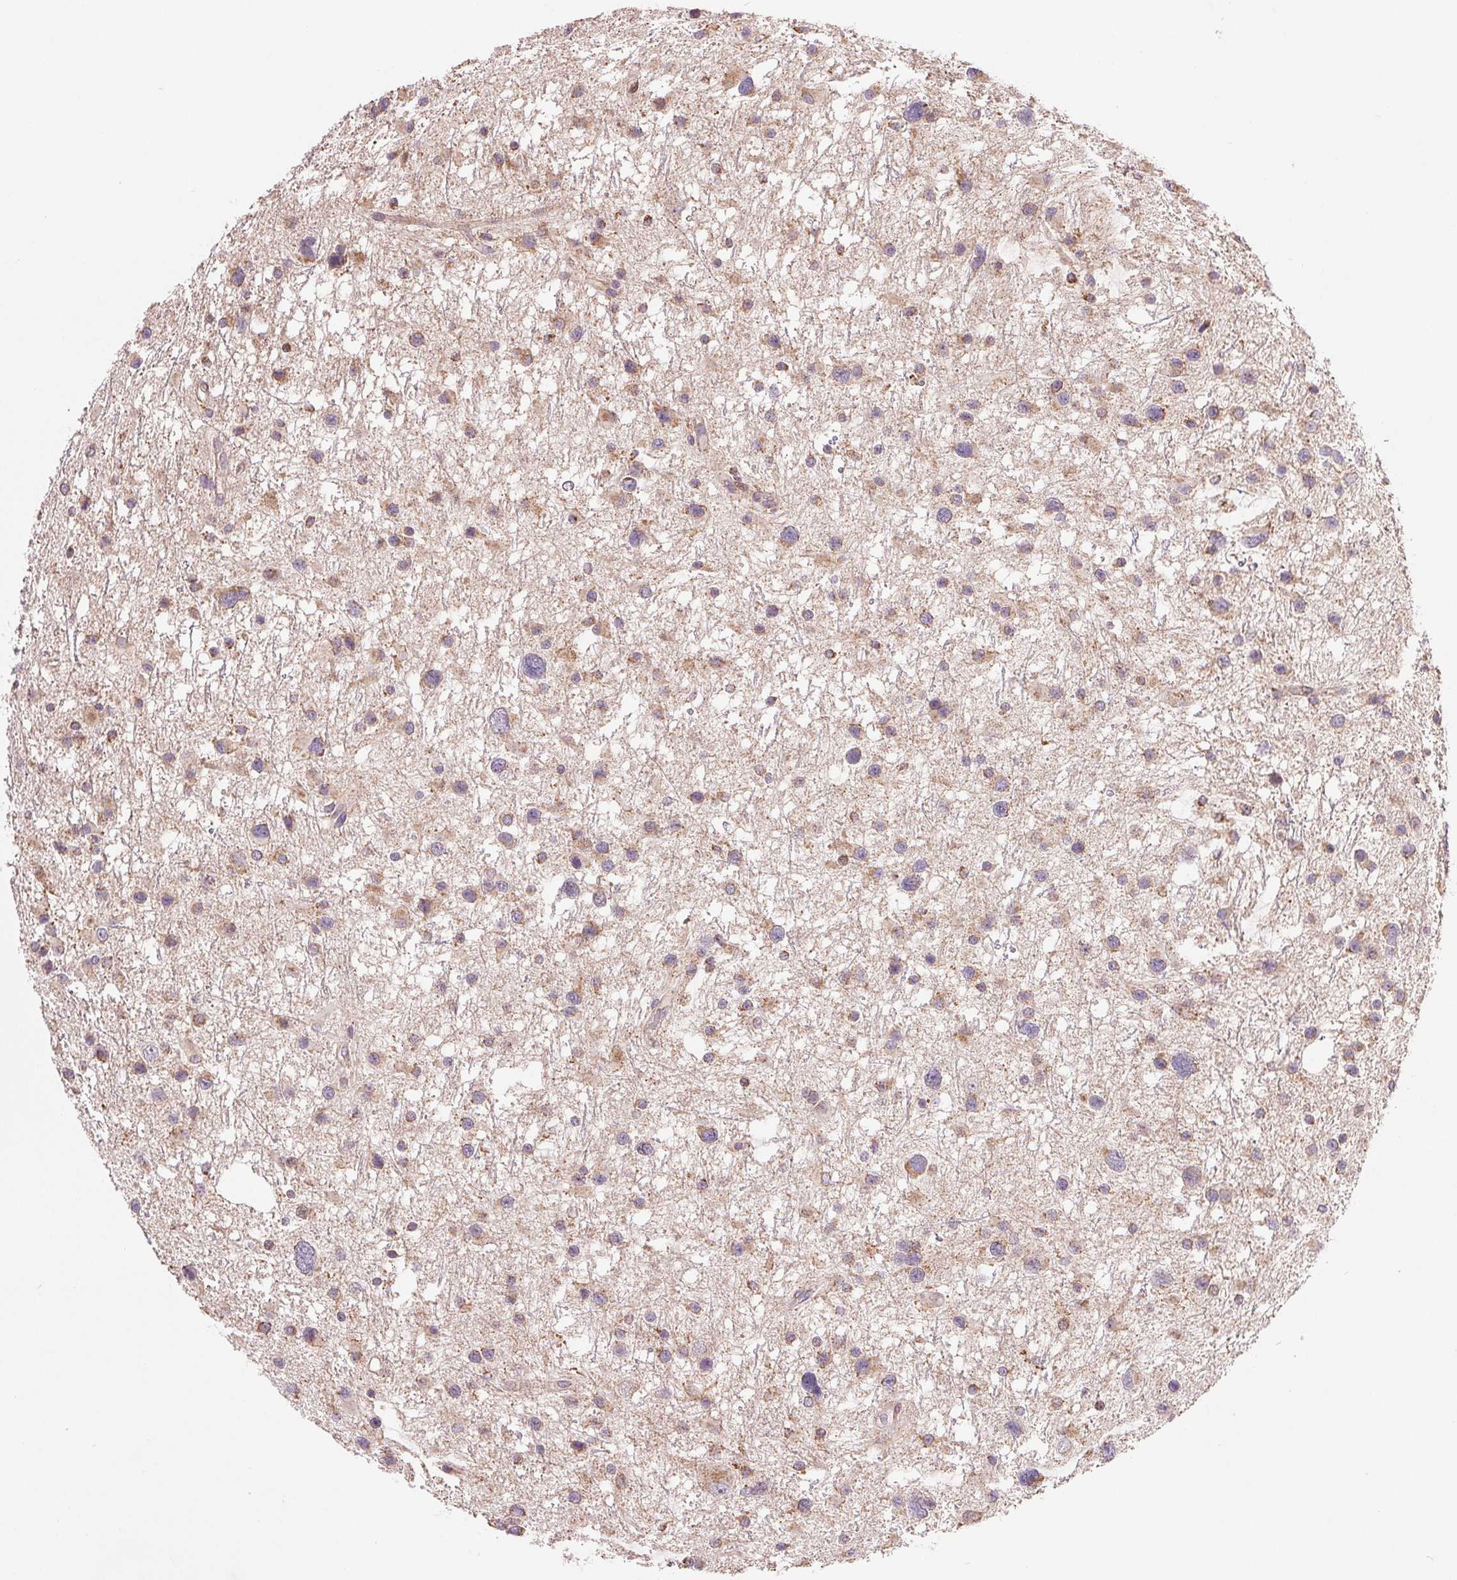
{"staining": {"intensity": "weak", "quantity": ">75%", "location": "cytoplasmic/membranous"}, "tissue": "glioma", "cell_type": "Tumor cells", "image_type": "cancer", "snomed": [{"axis": "morphology", "description": "Glioma, malignant, Low grade"}, {"axis": "topography", "description": "Brain"}], "caption": "A high-resolution image shows immunohistochemistry staining of glioma, which displays weak cytoplasmic/membranous positivity in approximately >75% of tumor cells.", "gene": "DGUOK", "patient": {"sex": "female", "age": 32}}